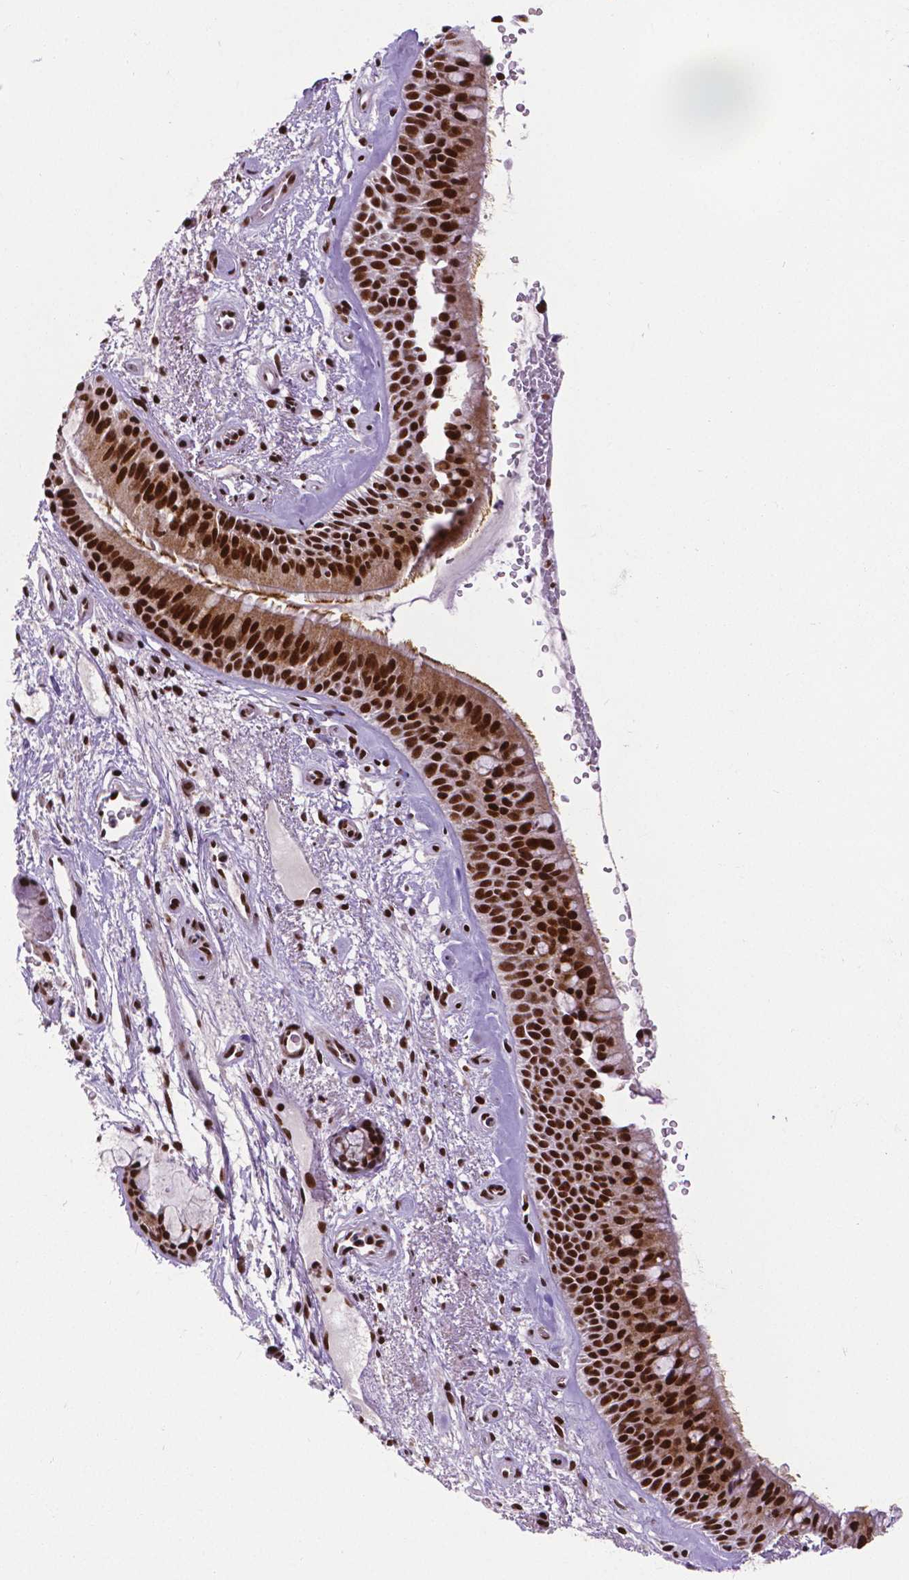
{"staining": {"intensity": "strong", "quantity": ">75%", "location": "nuclear"}, "tissue": "bronchus", "cell_type": "Respiratory epithelial cells", "image_type": "normal", "snomed": [{"axis": "morphology", "description": "Normal tissue, NOS"}, {"axis": "topography", "description": "Bronchus"}], "caption": "Respiratory epithelial cells demonstrate strong nuclear positivity in about >75% of cells in normal bronchus.", "gene": "CTCF", "patient": {"sex": "male", "age": 48}}